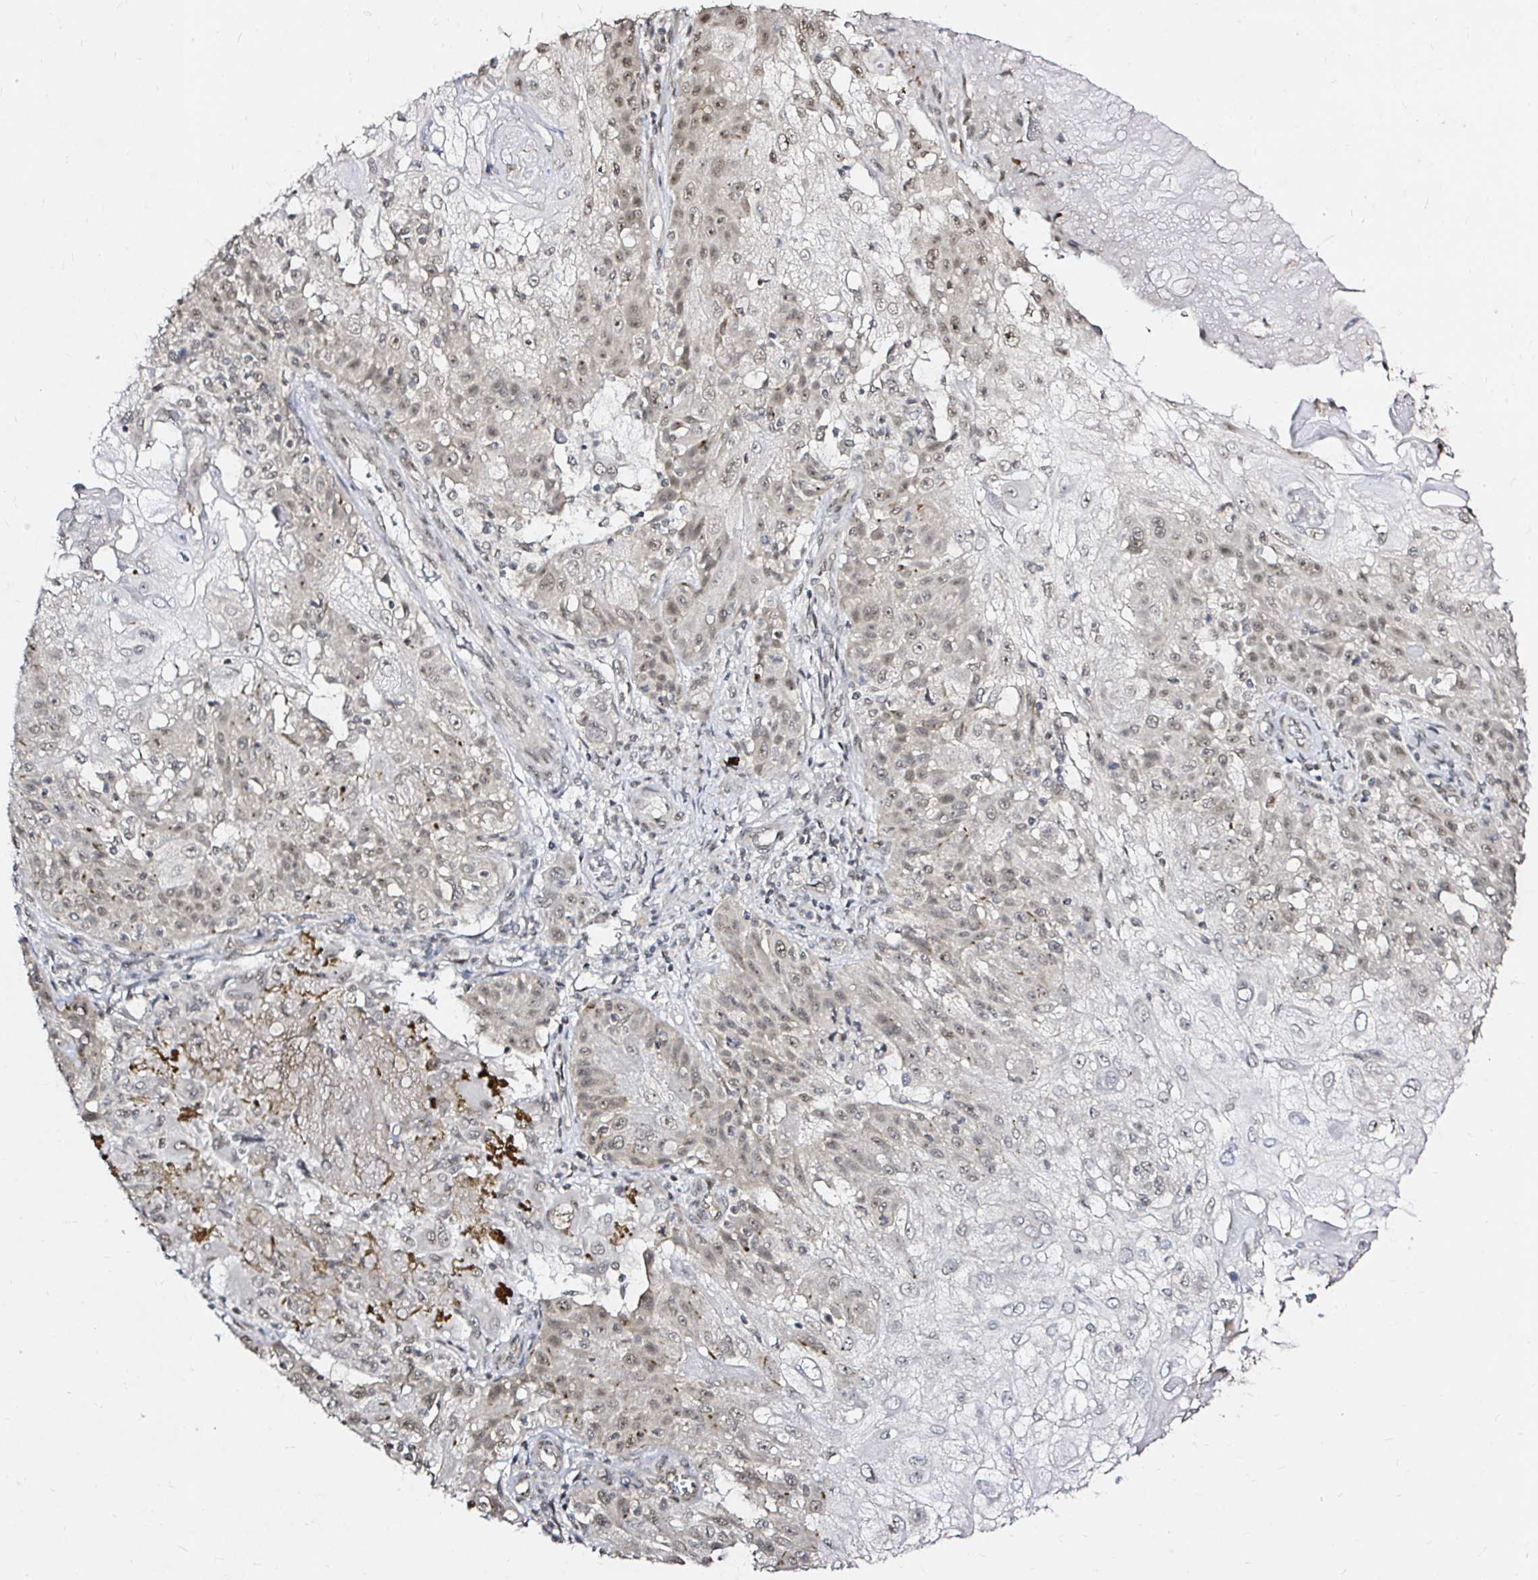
{"staining": {"intensity": "weak", "quantity": "25%-75%", "location": "nuclear"}, "tissue": "skin cancer", "cell_type": "Tumor cells", "image_type": "cancer", "snomed": [{"axis": "morphology", "description": "Normal tissue, NOS"}, {"axis": "morphology", "description": "Squamous cell carcinoma, NOS"}, {"axis": "topography", "description": "Skin"}], "caption": "Immunohistochemical staining of human skin squamous cell carcinoma shows weak nuclear protein expression in about 25%-75% of tumor cells.", "gene": "SNRPC", "patient": {"sex": "female", "age": 83}}